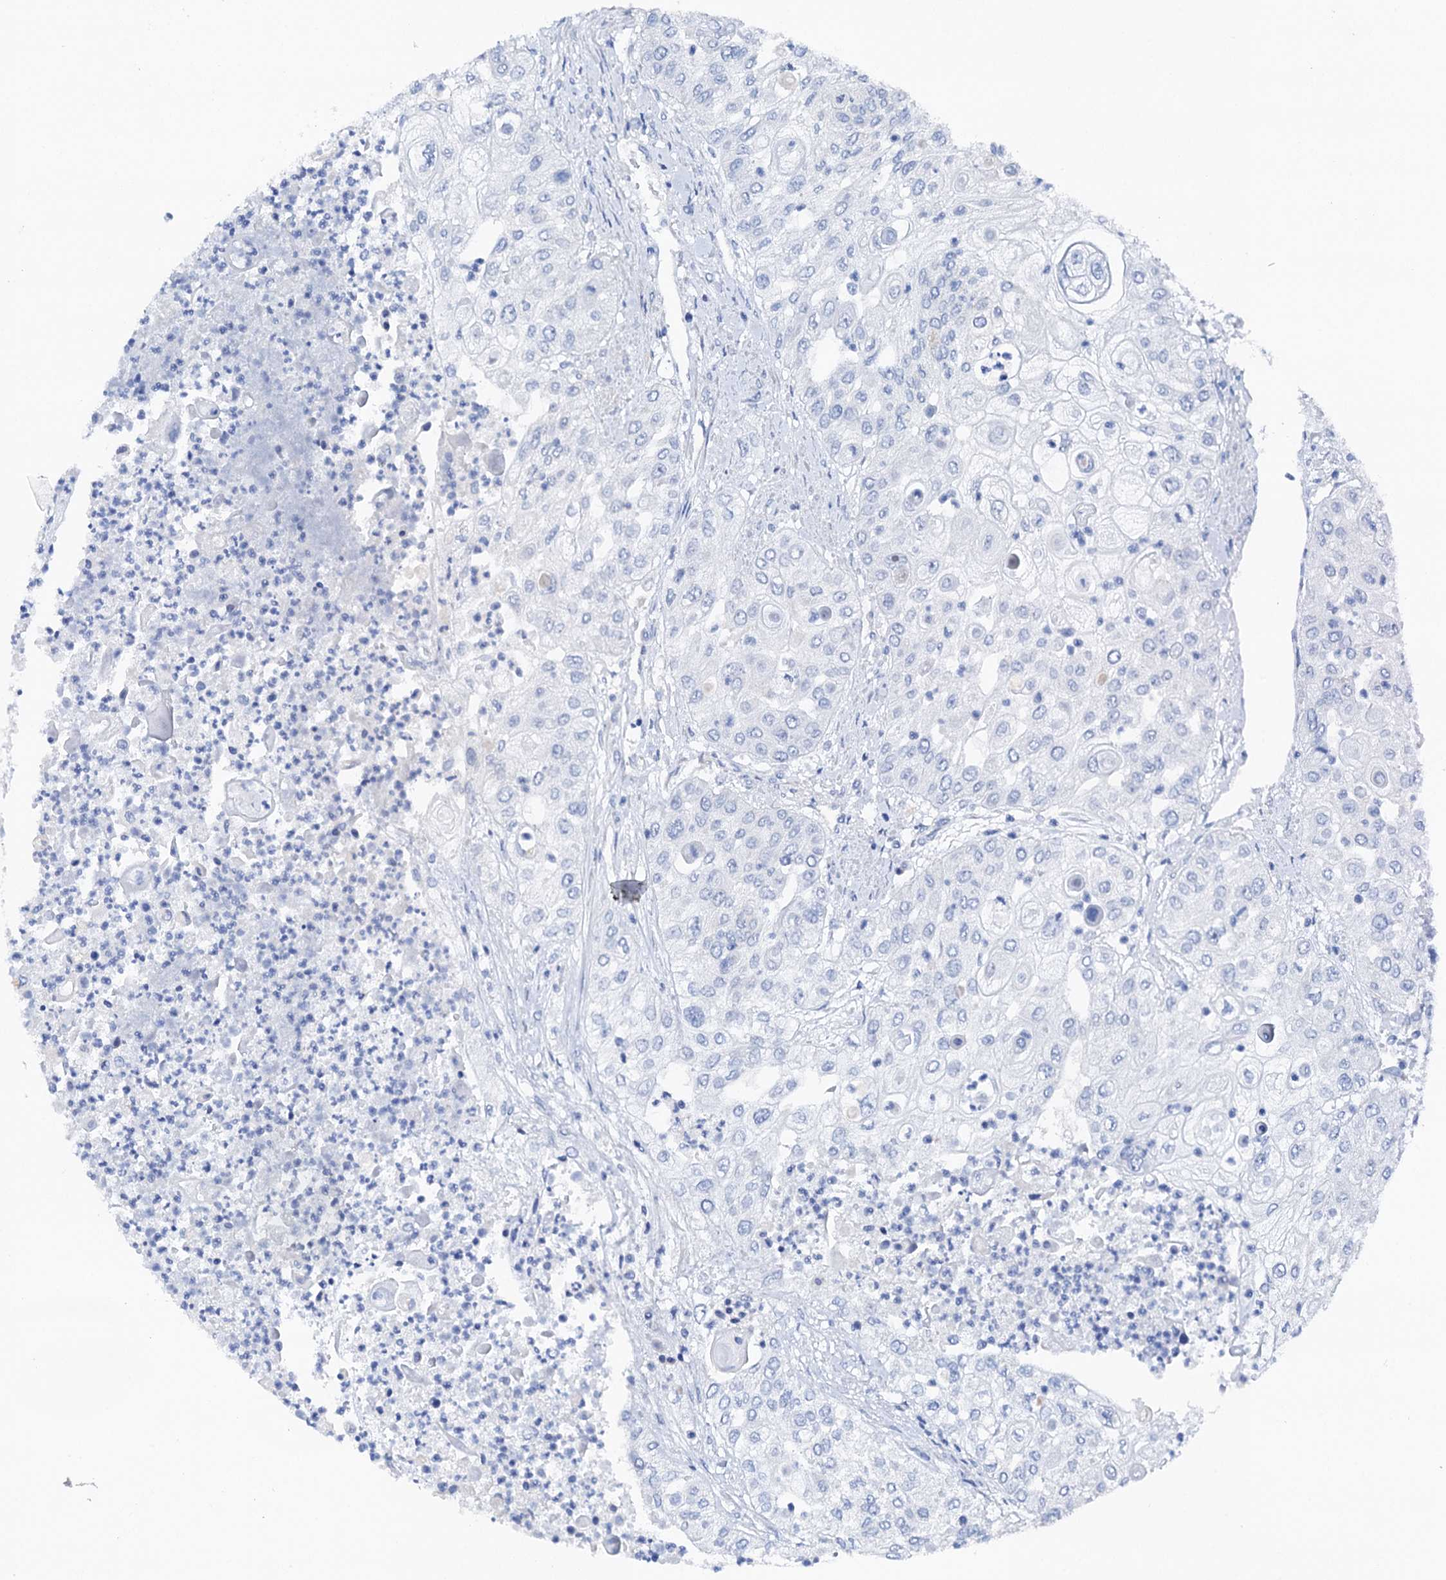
{"staining": {"intensity": "negative", "quantity": "none", "location": "none"}, "tissue": "urothelial cancer", "cell_type": "Tumor cells", "image_type": "cancer", "snomed": [{"axis": "morphology", "description": "Urothelial carcinoma, High grade"}, {"axis": "topography", "description": "Urinary bladder"}], "caption": "The immunohistochemistry histopathology image has no significant staining in tumor cells of urothelial cancer tissue.", "gene": "SHROOM1", "patient": {"sex": "female", "age": 79}}